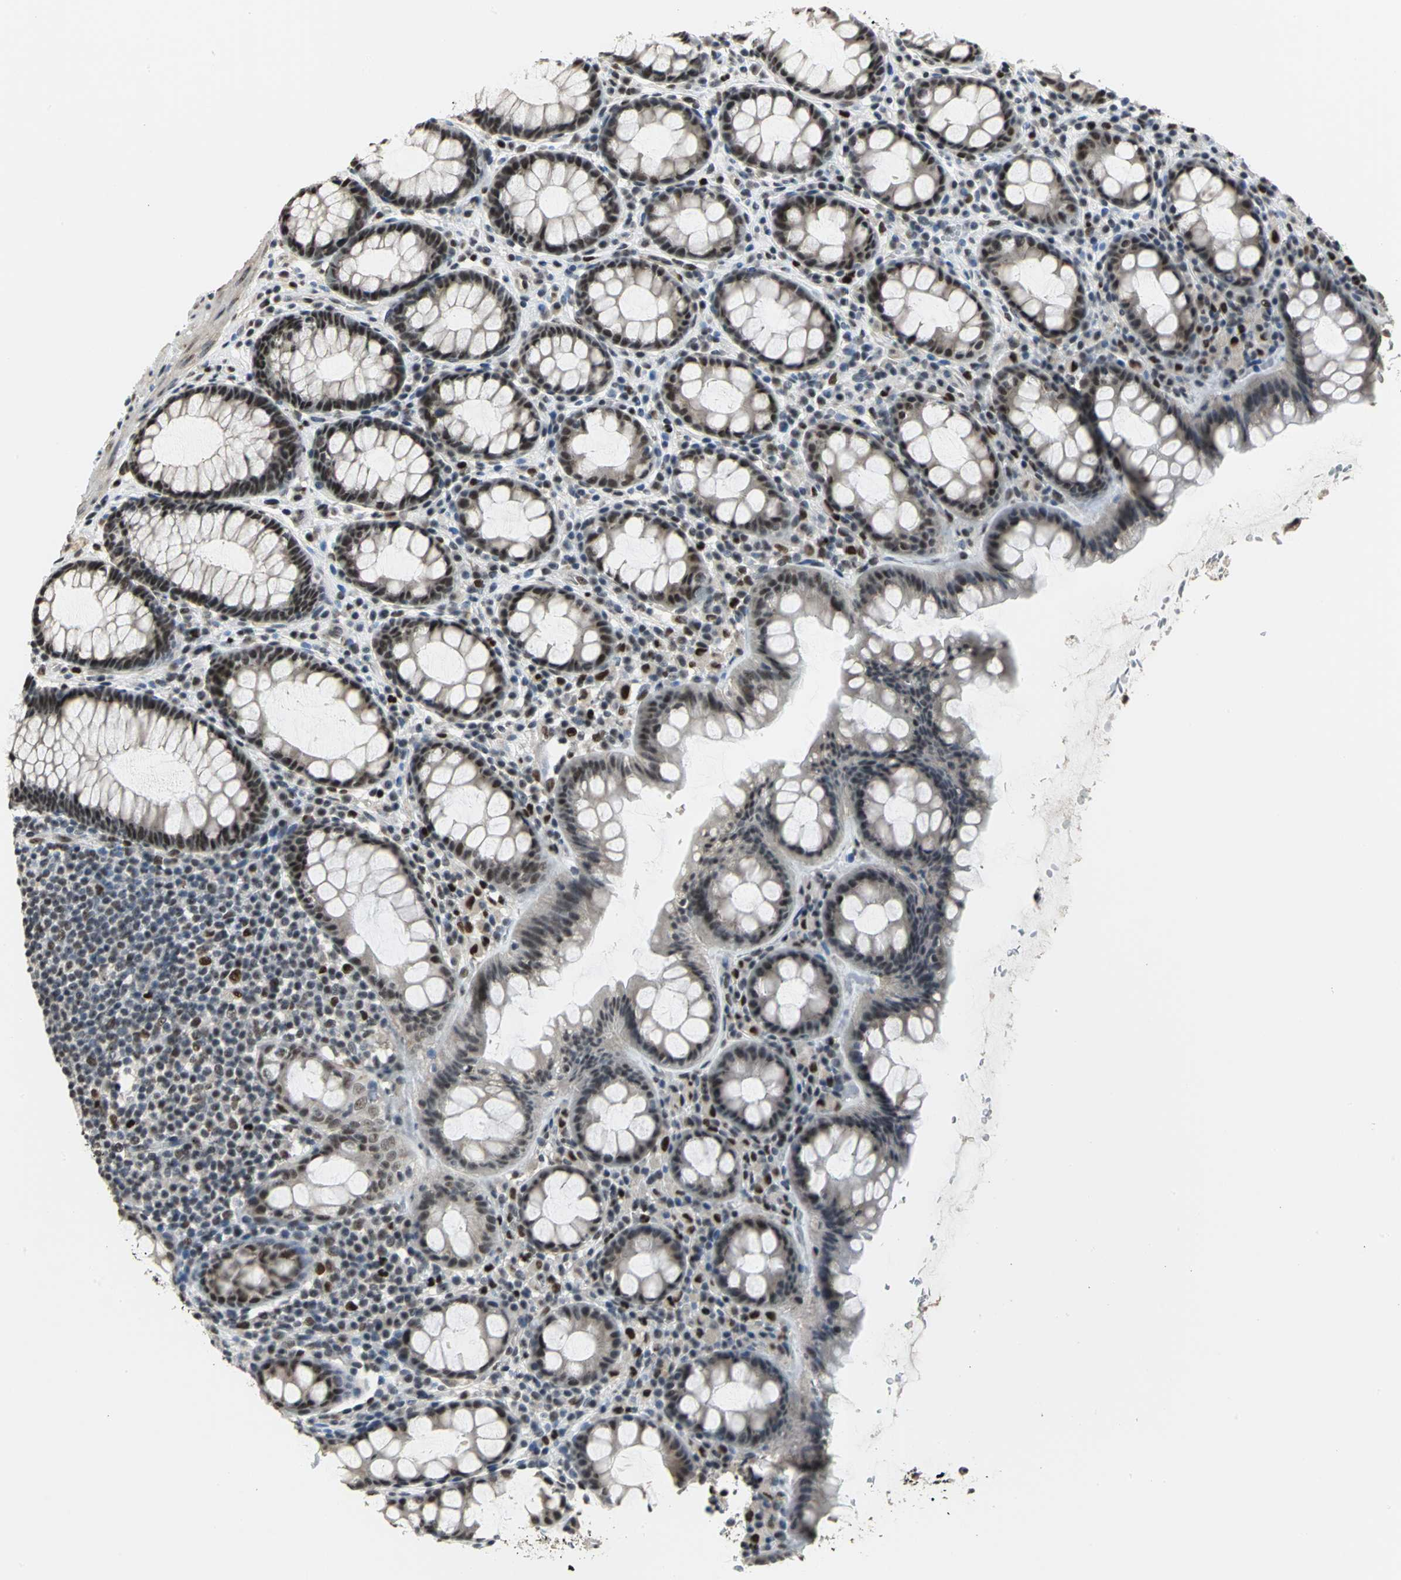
{"staining": {"intensity": "strong", "quantity": ">75%", "location": "nuclear"}, "tissue": "rectum", "cell_type": "Glandular cells", "image_type": "normal", "snomed": [{"axis": "morphology", "description": "Normal tissue, NOS"}, {"axis": "topography", "description": "Rectum"}], "caption": "The immunohistochemical stain labels strong nuclear staining in glandular cells of unremarkable rectum.", "gene": "CCDC88C", "patient": {"sex": "male", "age": 92}}